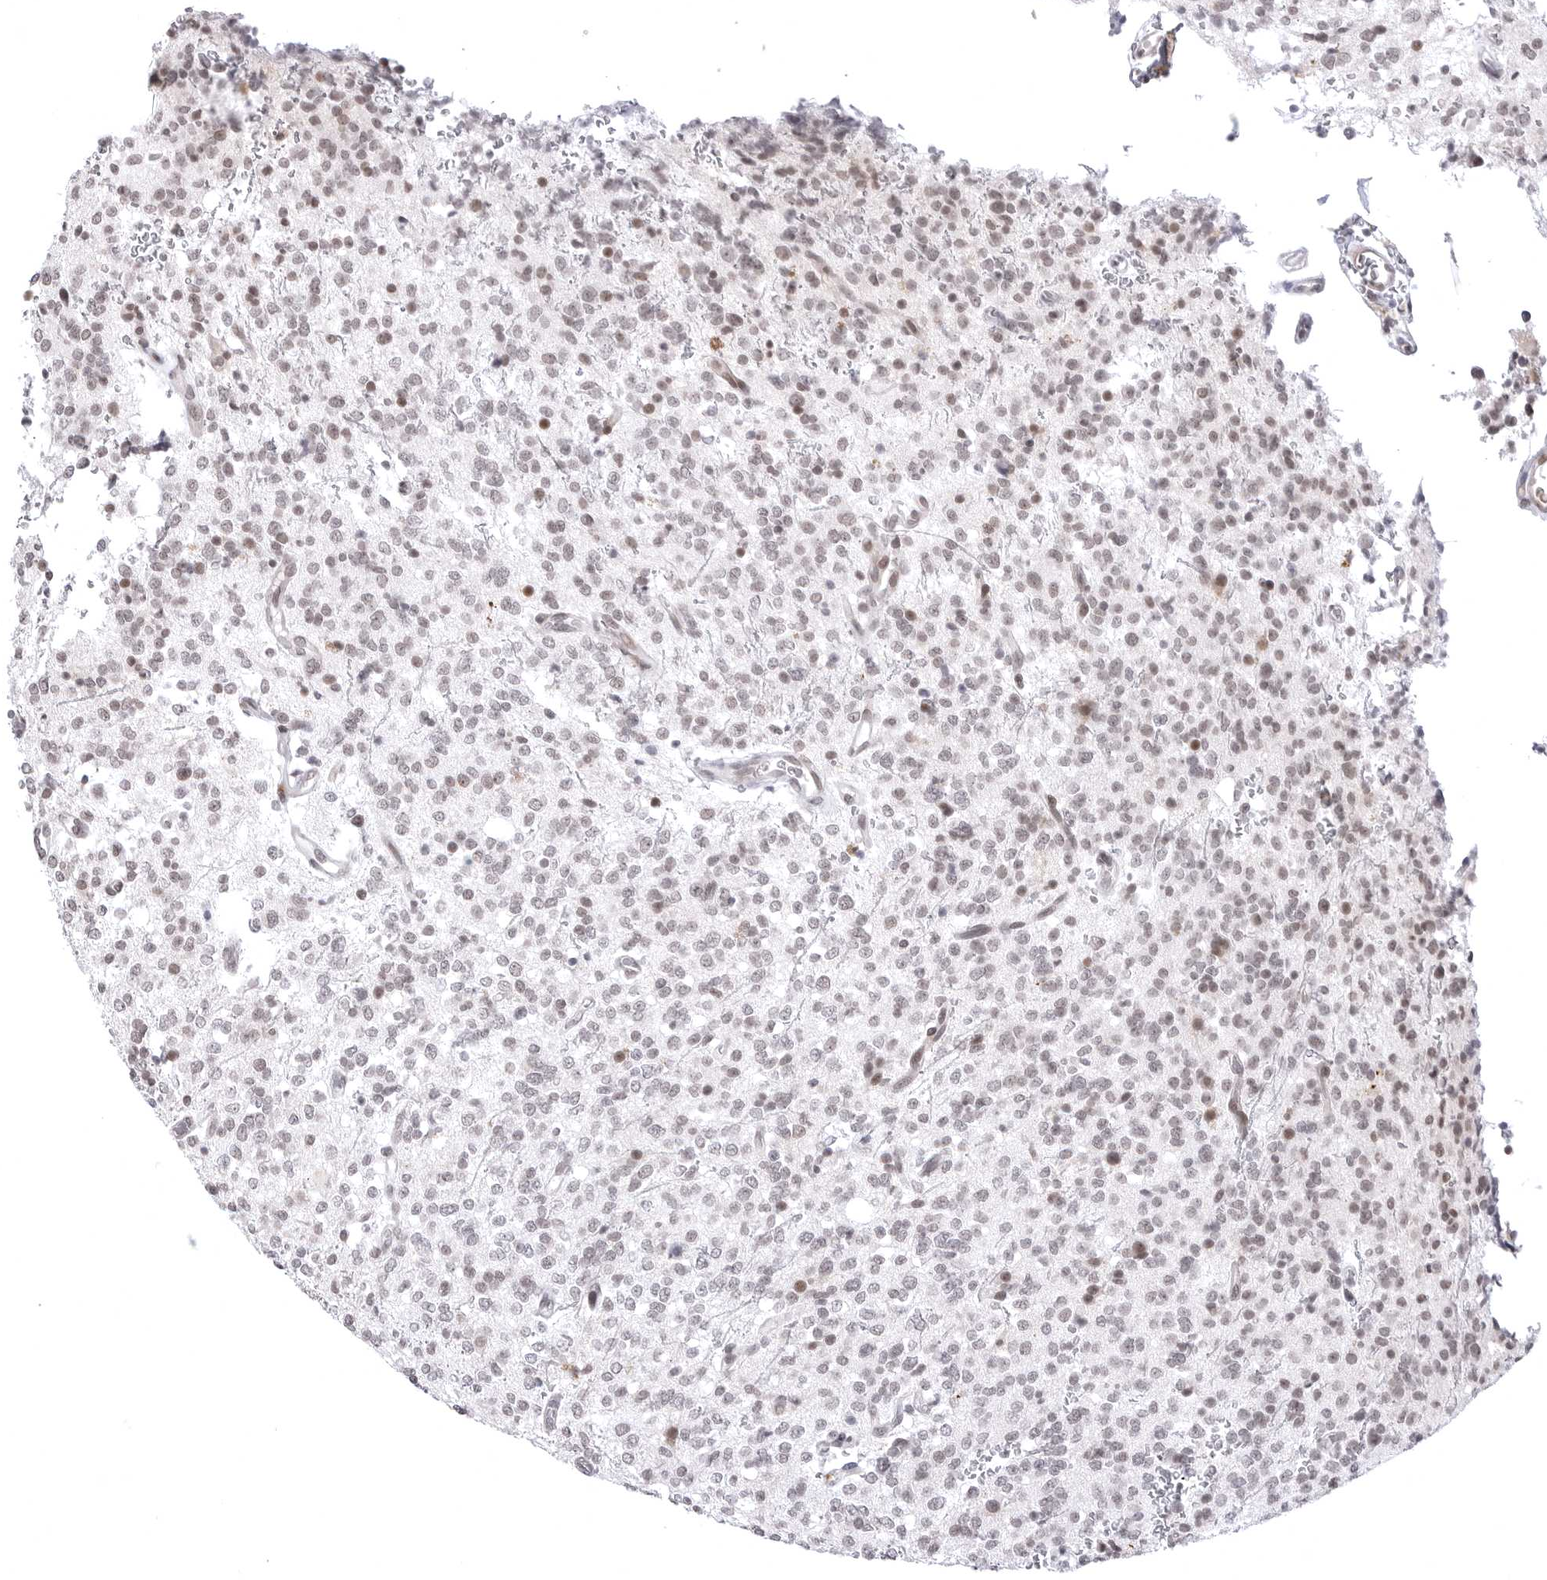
{"staining": {"intensity": "weak", "quantity": "25%-75%", "location": "nuclear"}, "tissue": "glioma", "cell_type": "Tumor cells", "image_type": "cancer", "snomed": [{"axis": "morphology", "description": "Glioma, malignant, High grade"}, {"axis": "topography", "description": "Brain"}], "caption": "The immunohistochemical stain labels weak nuclear positivity in tumor cells of glioma tissue.", "gene": "PHF3", "patient": {"sex": "male", "age": 34}}